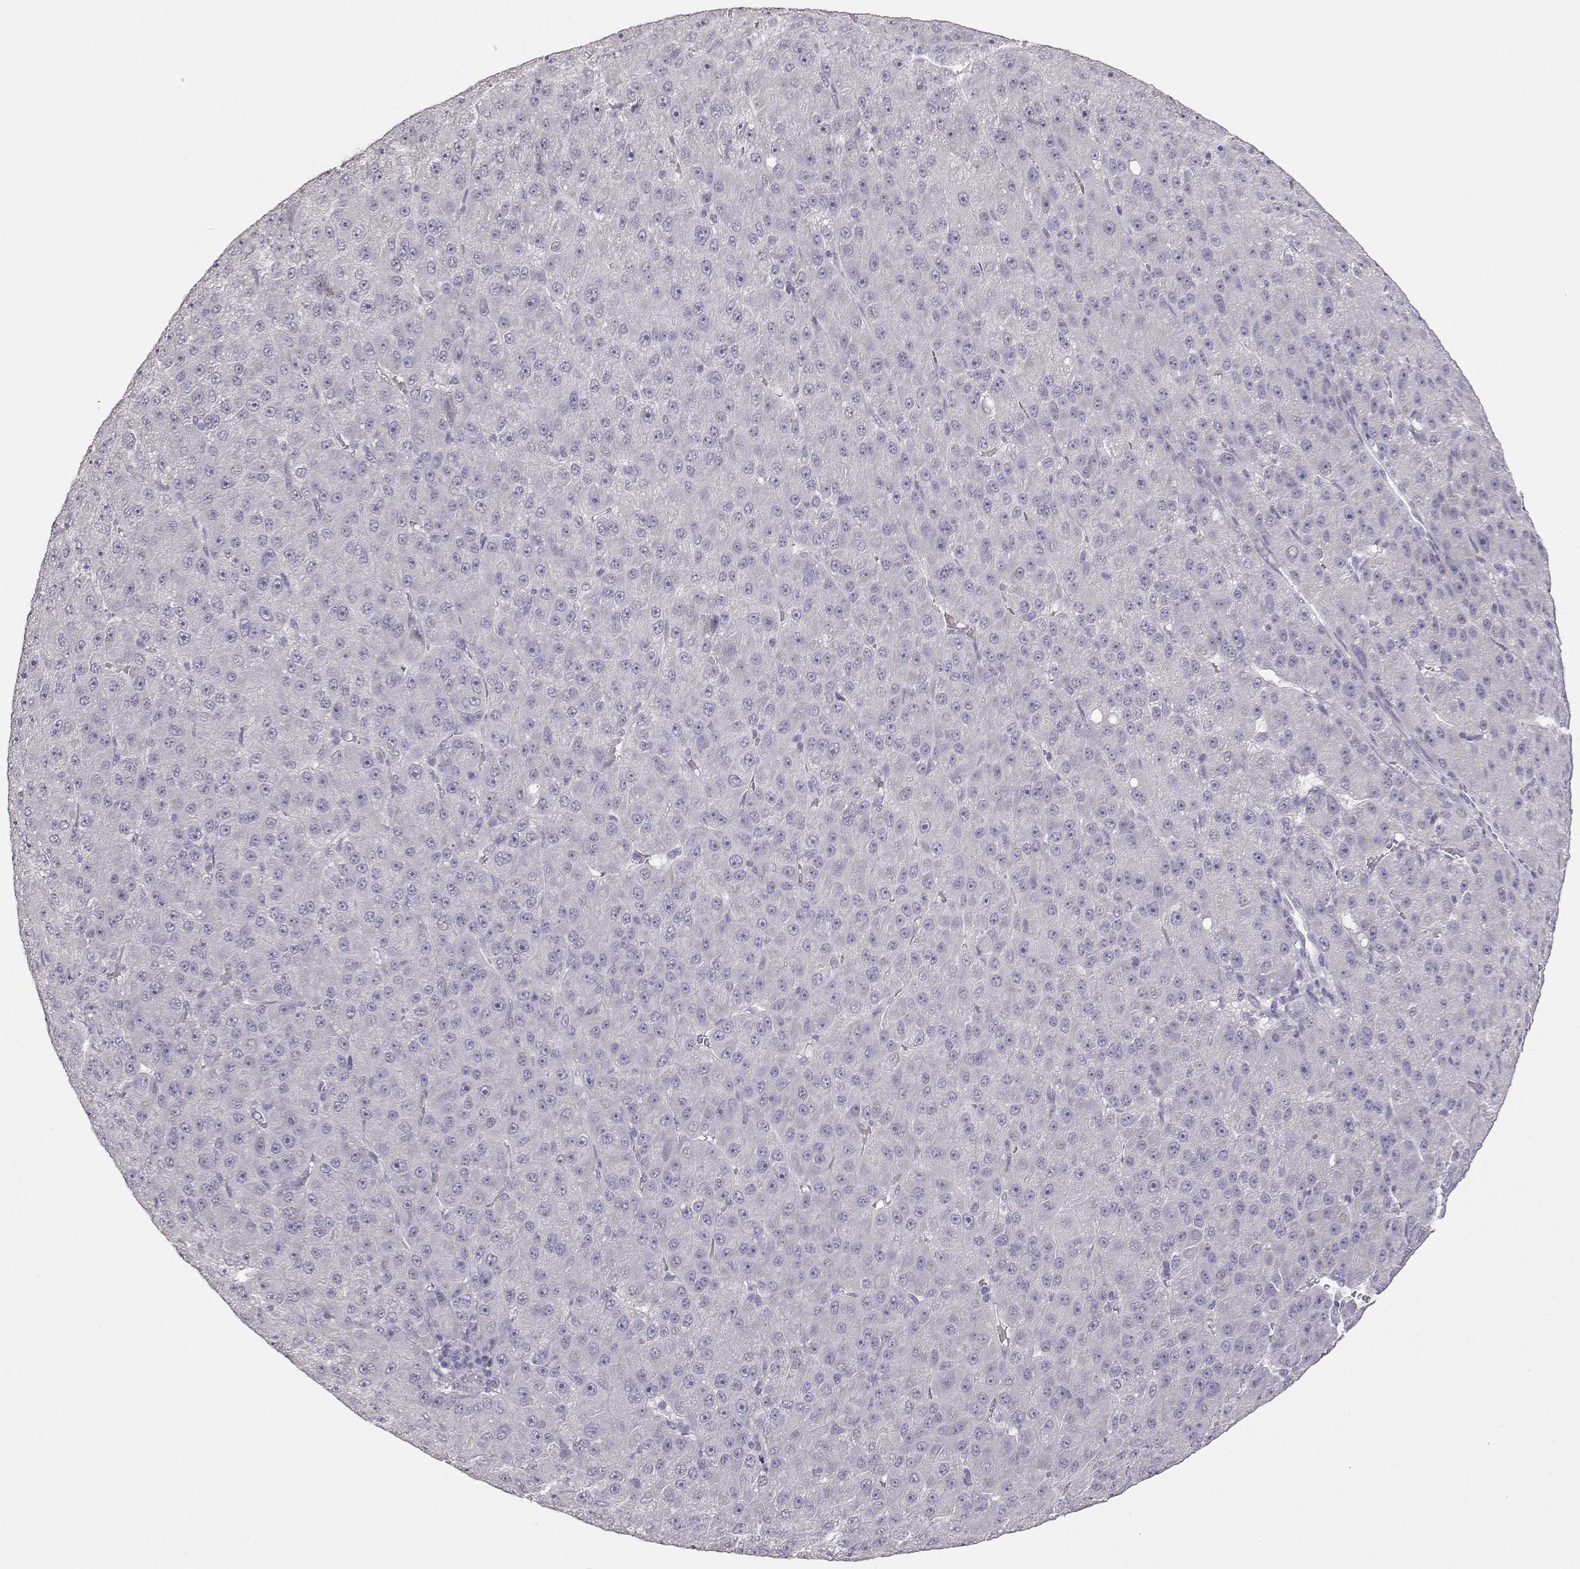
{"staining": {"intensity": "negative", "quantity": "none", "location": "none"}, "tissue": "liver cancer", "cell_type": "Tumor cells", "image_type": "cancer", "snomed": [{"axis": "morphology", "description": "Carcinoma, Hepatocellular, NOS"}, {"axis": "topography", "description": "Liver"}], "caption": "A histopathology image of human hepatocellular carcinoma (liver) is negative for staining in tumor cells. (Stains: DAB immunohistochemistry with hematoxylin counter stain, Microscopy: brightfield microscopy at high magnification).", "gene": "TKTL1", "patient": {"sex": "male", "age": 67}}